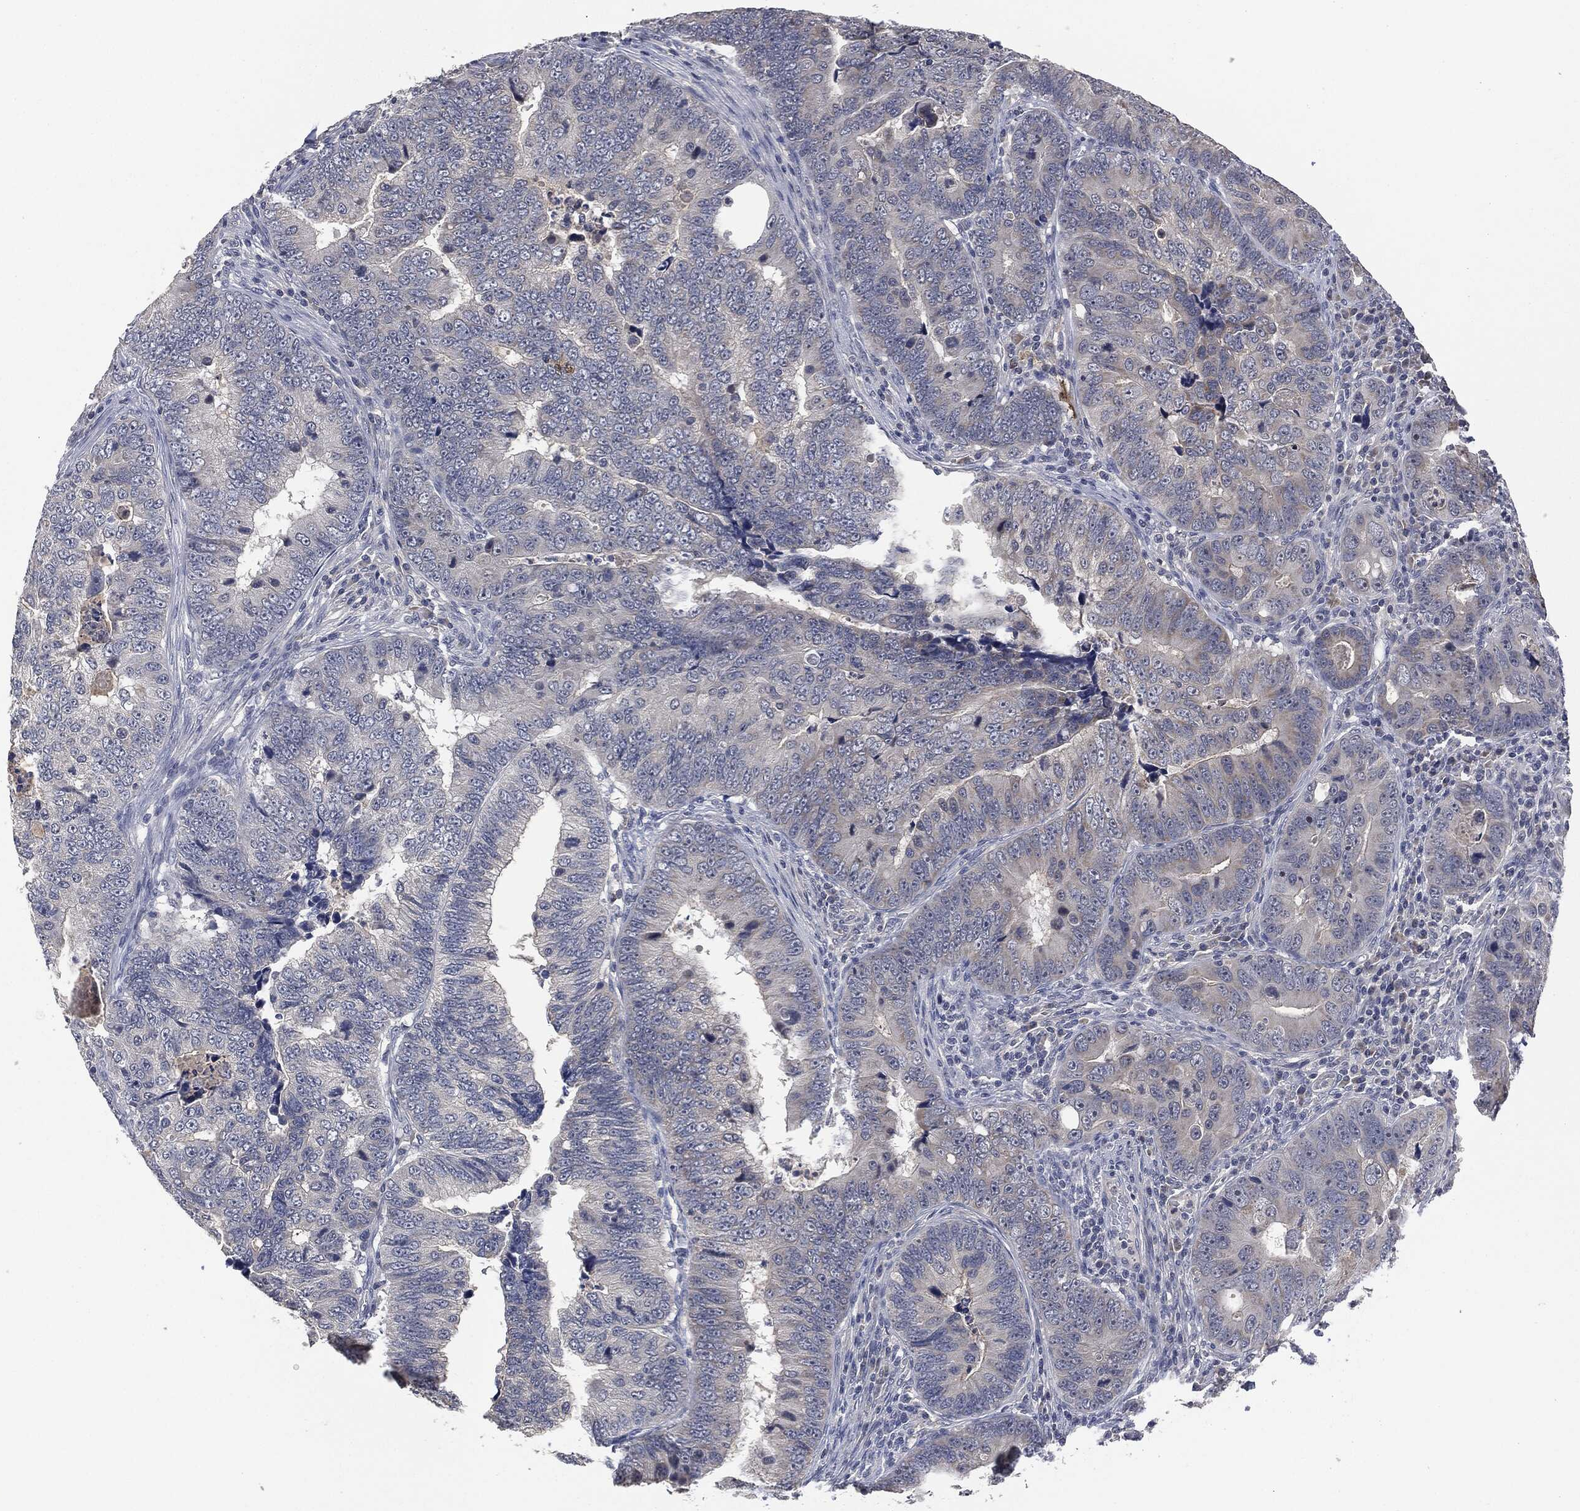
{"staining": {"intensity": "negative", "quantity": "none", "location": "none"}, "tissue": "colorectal cancer", "cell_type": "Tumor cells", "image_type": "cancer", "snomed": [{"axis": "morphology", "description": "Adenocarcinoma, NOS"}, {"axis": "topography", "description": "Colon"}], "caption": "A high-resolution micrograph shows IHC staining of colorectal adenocarcinoma, which demonstrates no significant positivity in tumor cells.", "gene": "IL1RN", "patient": {"sex": "female", "age": 72}}